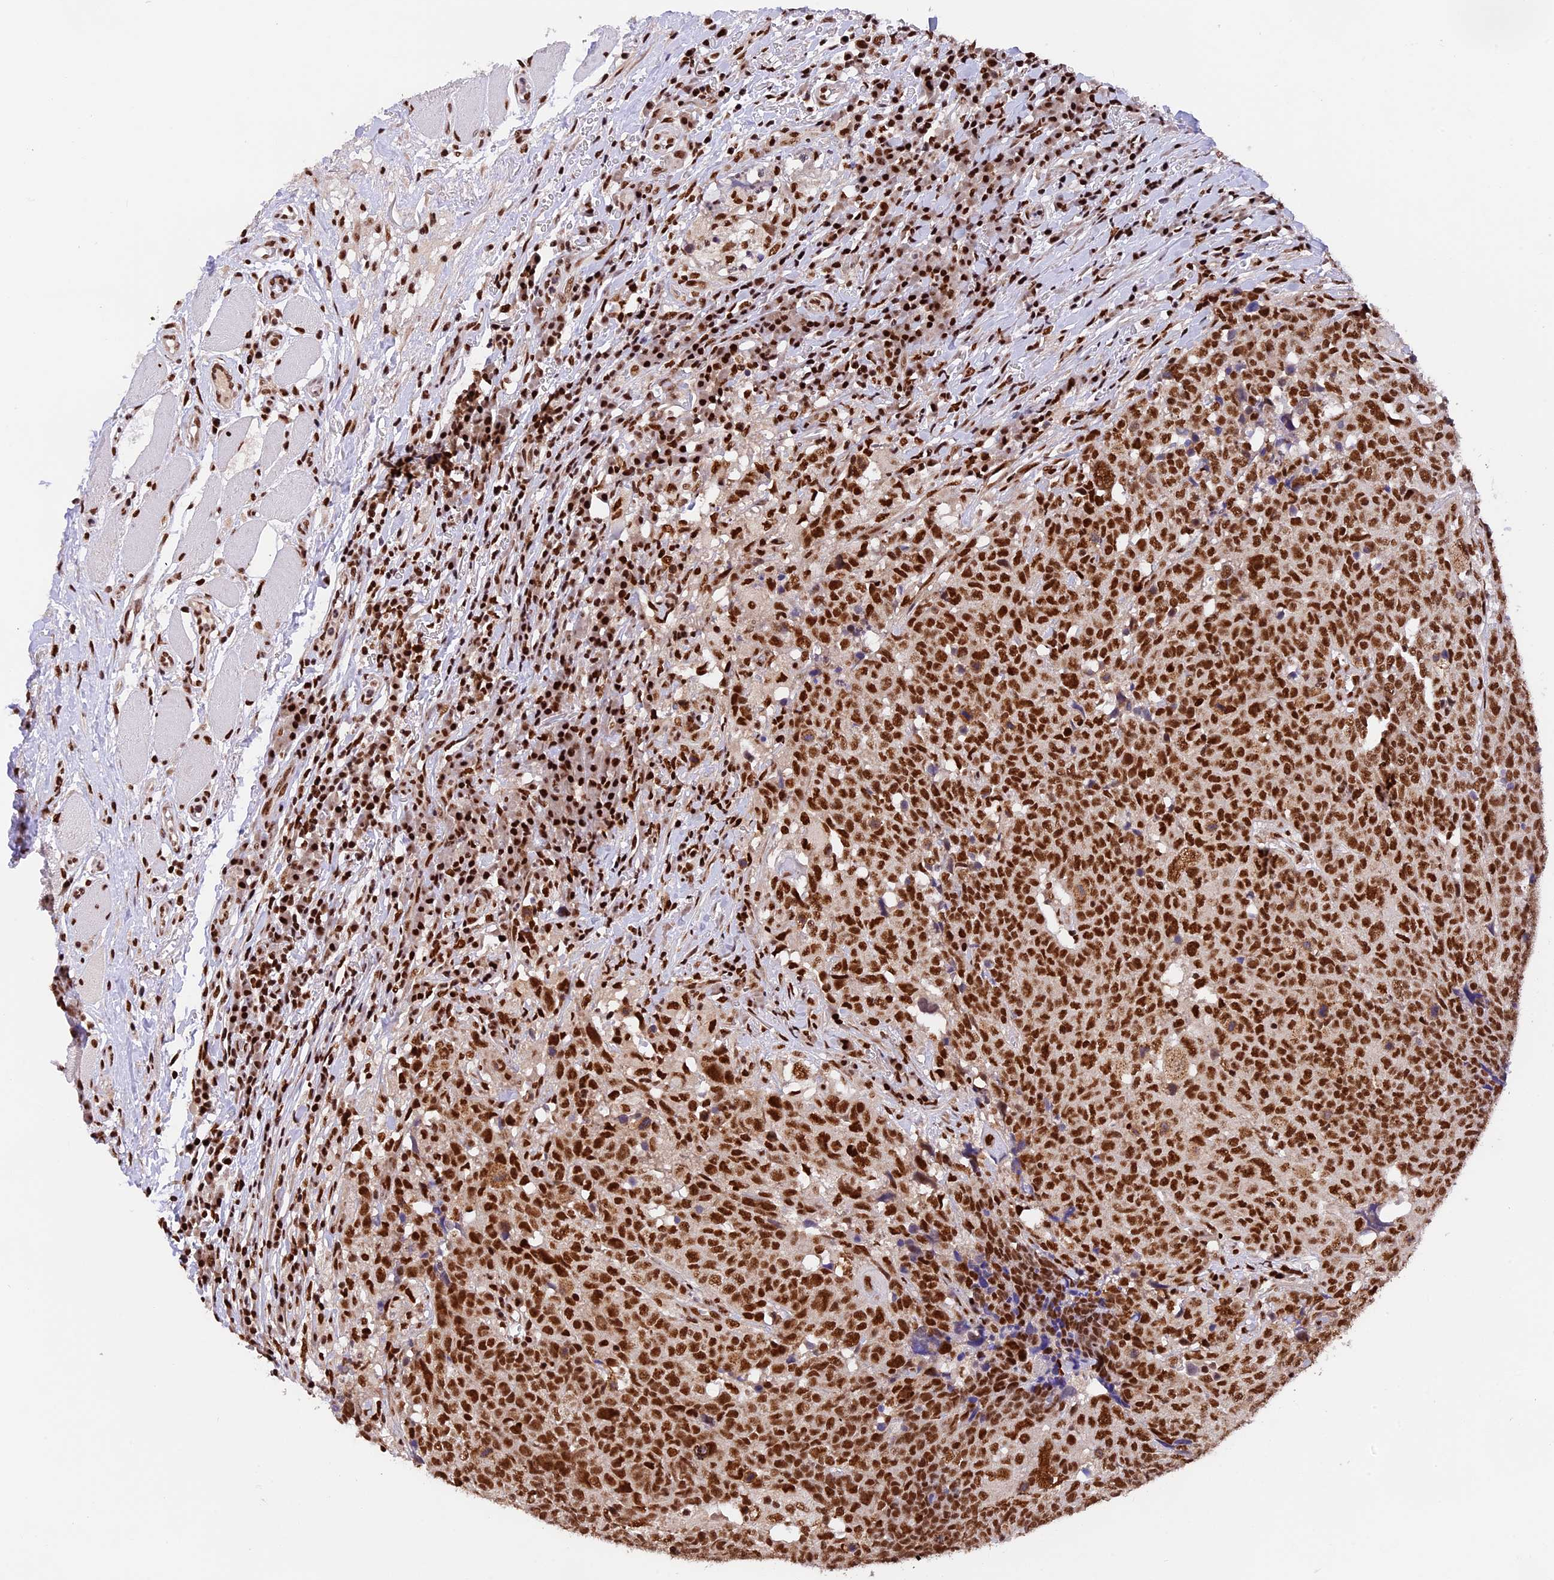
{"staining": {"intensity": "strong", "quantity": ">75%", "location": "nuclear"}, "tissue": "head and neck cancer", "cell_type": "Tumor cells", "image_type": "cancer", "snomed": [{"axis": "morphology", "description": "Squamous cell carcinoma, NOS"}, {"axis": "topography", "description": "Head-Neck"}], "caption": "The image shows staining of head and neck cancer (squamous cell carcinoma), revealing strong nuclear protein expression (brown color) within tumor cells.", "gene": "RAMAC", "patient": {"sex": "male", "age": 66}}